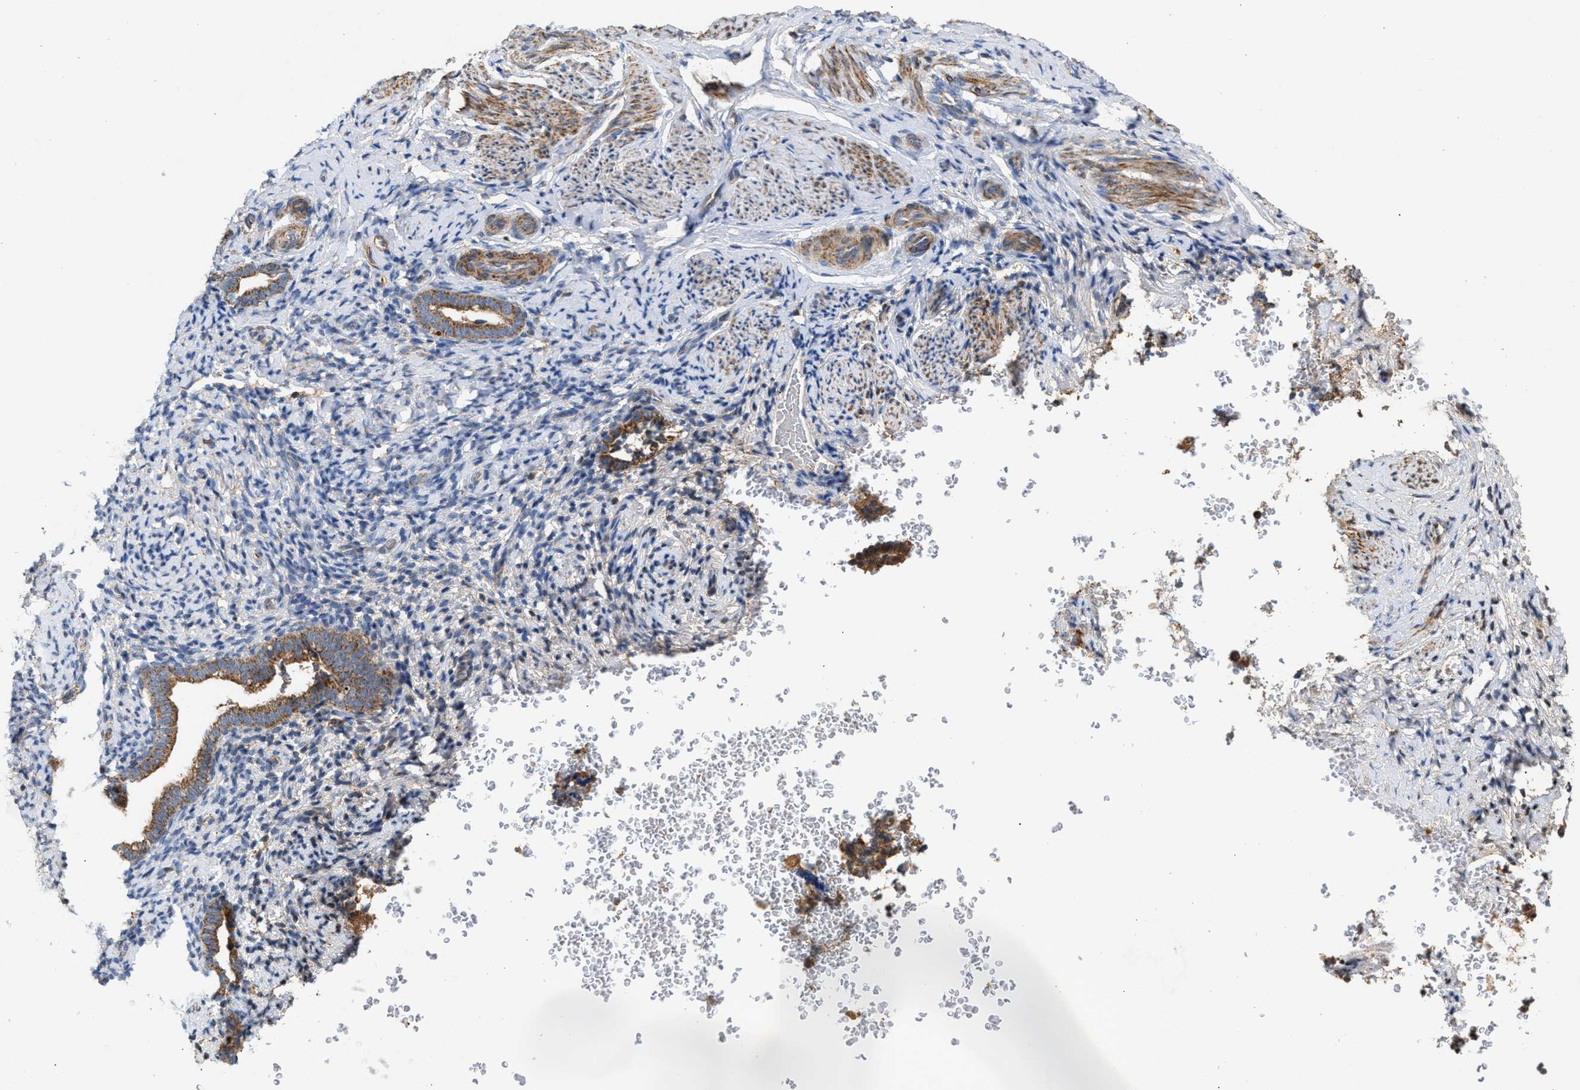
{"staining": {"intensity": "negative", "quantity": "none", "location": "none"}, "tissue": "endometrium", "cell_type": "Cells in endometrial stroma", "image_type": "normal", "snomed": [{"axis": "morphology", "description": "Normal tissue, NOS"}, {"axis": "topography", "description": "Endometrium"}], "caption": "Immunohistochemistry photomicrograph of normal endometrium stained for a protein (brown), which displays no positivity in cells in endometrial stroma. (DAB IHC with hematoxylin counter stain).", "gene": "TACO1", "patient": {"sex": "female", "age": 51}}